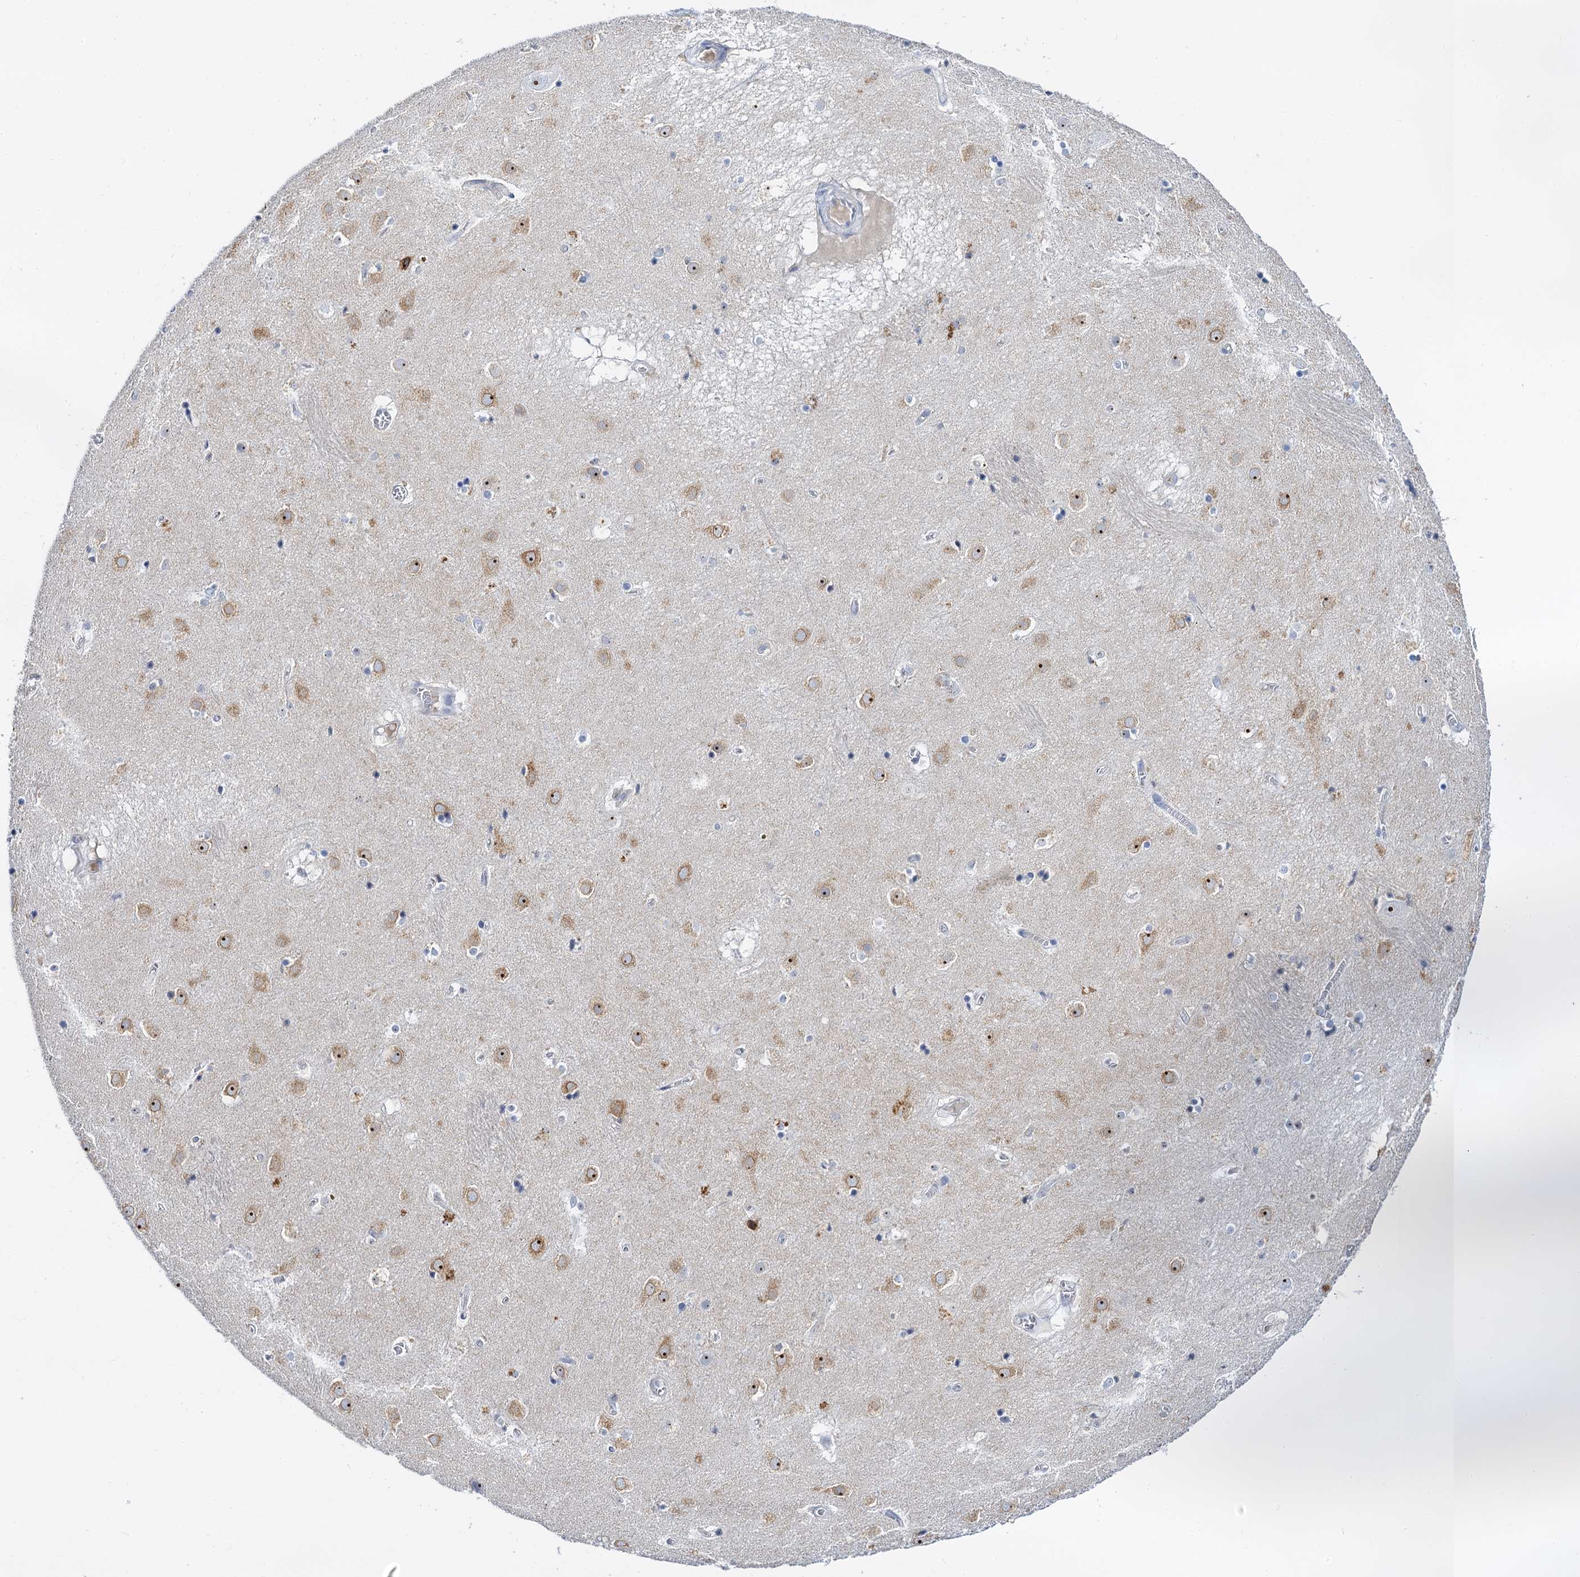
{"staining": {"intensity": "negative", "quantity": "none", "location": "none"}, "tissue": "caudate", "cell_type": "Glial cells", "image_type": "normal", "snomed": [{"axis": "morphology", "description": "Normal tissue, NOS"}, {"axis": "topography", "description": "Lateral ventricle wall"}], "caption": "The IHC micrograph has no significant positivity in glial cells of caudate. Brightfield microscopy of immunohistochemistry (IHC) stained with DAB (3,3'-diaminobenzidine) (brown) and hematoxylin (blue), captured at high magnification.", "gene": "NOP2", "patient": {"sex": "male", "age": 70}}